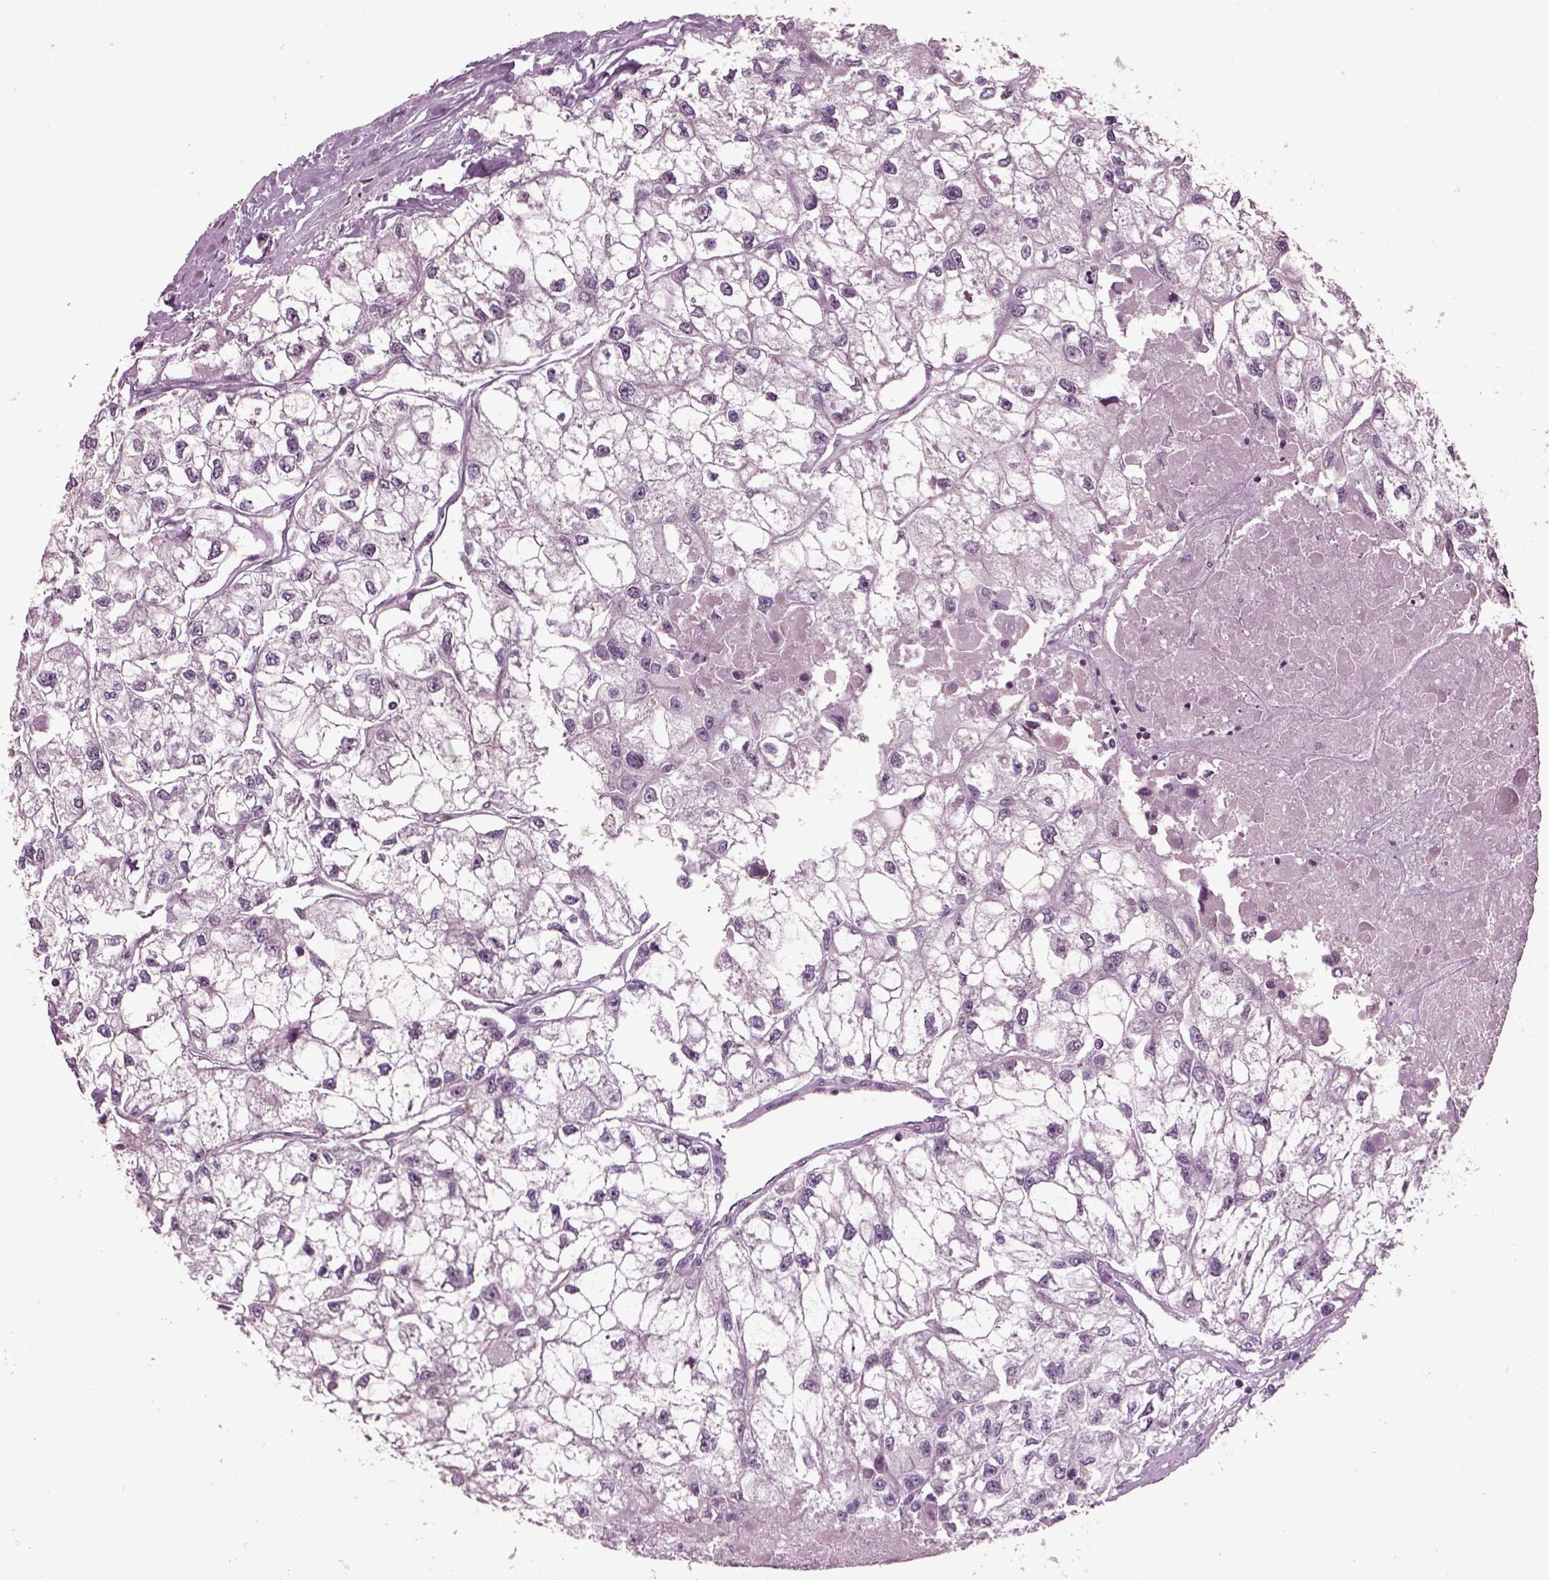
{"staining": {"intensity": "negative", "quantity": "none", "location": "none"}, "tissue": "renal cancer", "cell_type": "Tumor cells", "image_type": "cancer", "snomed": [{"axis": "morphology", "description": "Adenocarcinoma, NOS"}, {"axis": "topography", "description": "Kidney"}], "caption": "This is a photomicrograph of immunohistochemistry (IHC) staining of renal adenocarcinoma, which shows no expression in tumor cells. The staining was performed using DAB to visualize the protein expression in brown, while the nuclei were stained in blue with hematoxylin (Magnification: 20x).", "gene": "CHGB", "patient": {"sex": "male", "age": 56}}